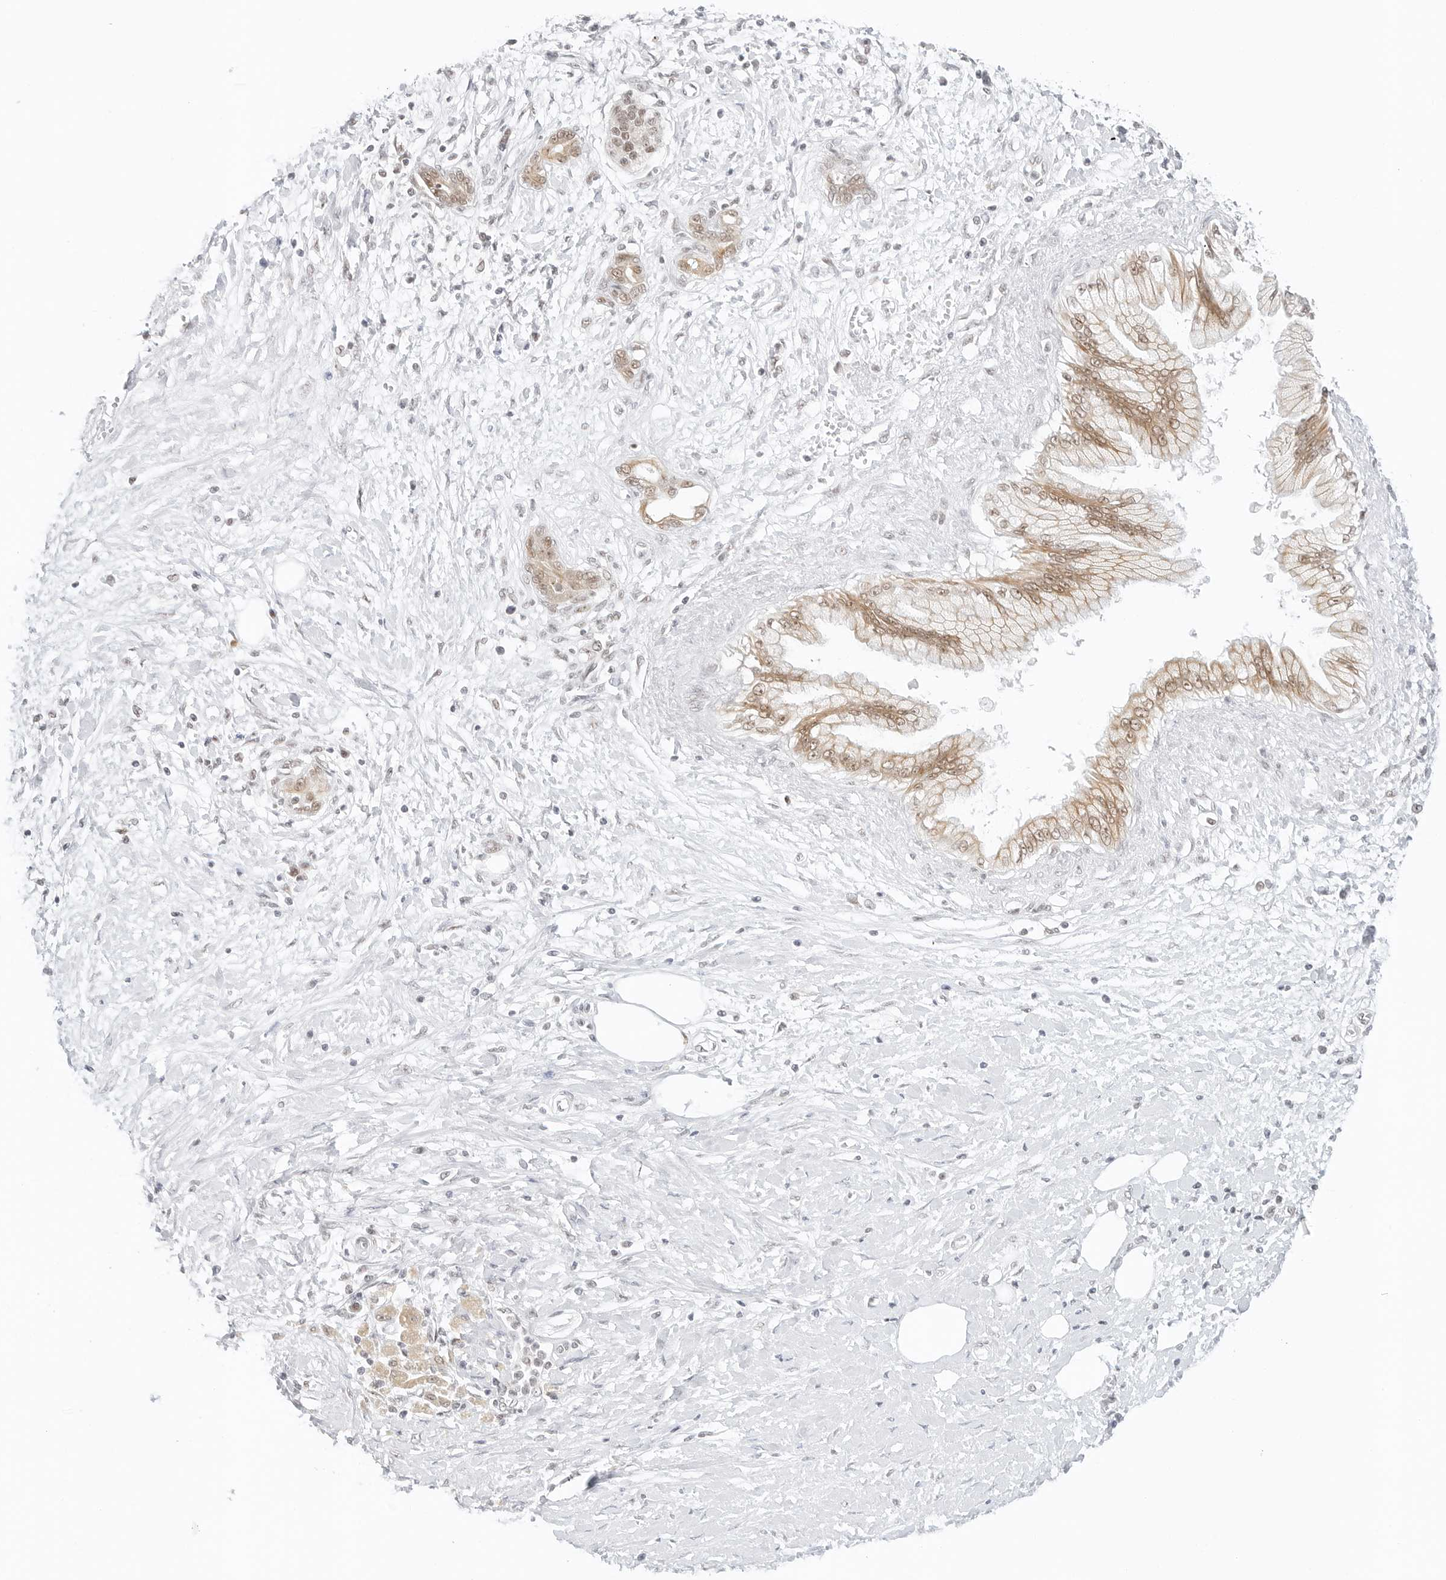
{"staining": {"intensity": "moderate", "quantity": ">75%", "location": "cytoplasmic/membranous,nuclear"}, "tissue": "pancreatic cancer", "cell_type": "Tumor cells", "image_type": "cancer", "snomed": [{"axis": "morphology", "description": "Adenocarcinoma, NOS"}, {"axis": "topography", "description": "Pancreas"}], "caption": "Moderate cytoplasmic/membranous and nuclear staining is present in about >75% of tumor cells in pancreatic cancer (adenocarcinoma). (DAB (3,3'-diaminobenzidine) = brown stain, brightfield microscopy at high magnification).", "gene": "NEO1", "patient": {"sex": "male", "age": 58}}